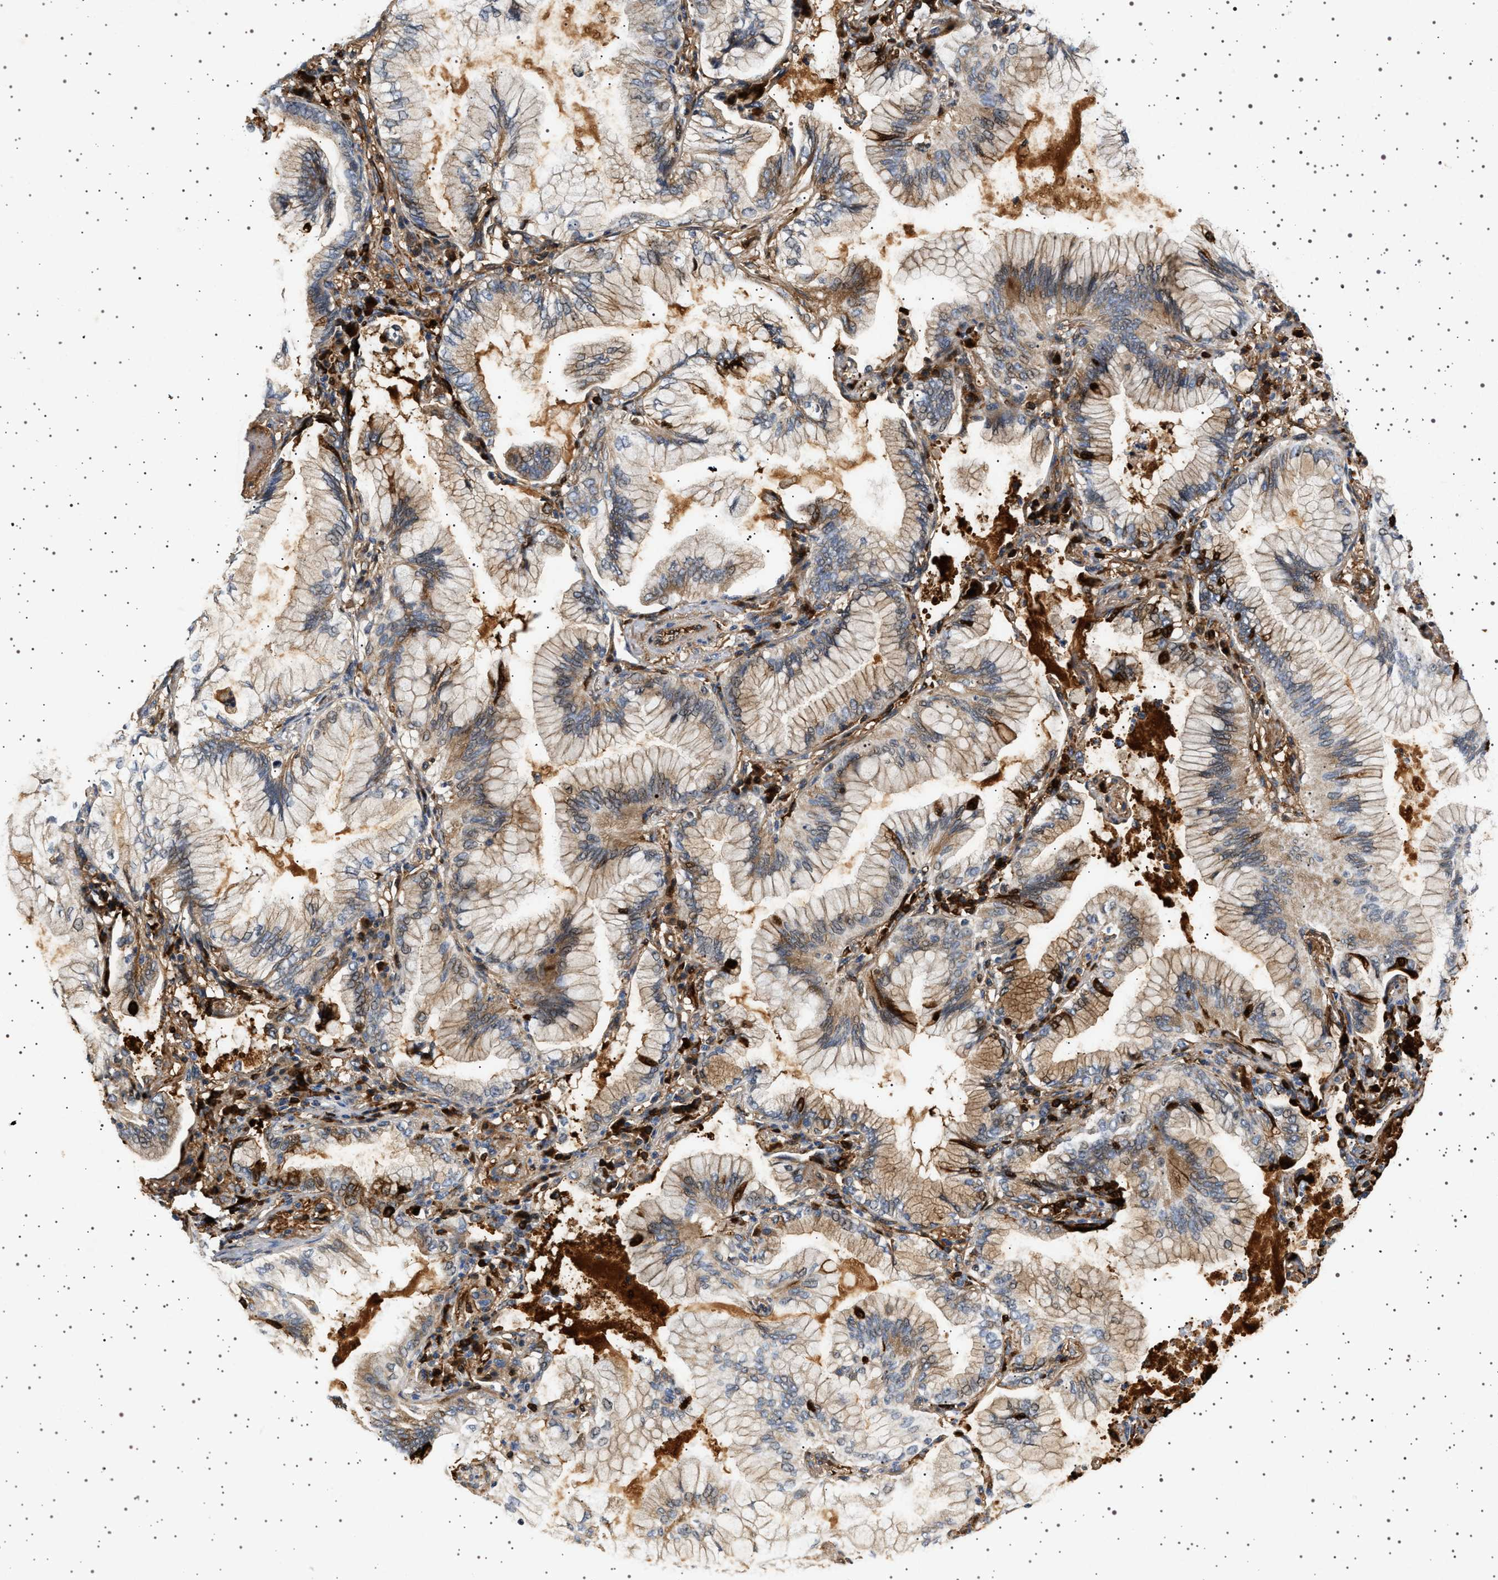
{"staining": {"intensity": "moderate", "quantity": "25%-75%", "location": "cytoplasmic/membranous"}, "tissue": "lung cancer", "cell_type": "Tumor cells", "image_type": "cancer", "snomed": [{"axis": "morphology", "description": "Adenocarcinoma, NOS"}, {"axis": "topography", "description": "Lung"}], "caption": "Adenocarcinoma (lung) was stained to show a protein in brown. There is medium levels of moderate cytoplasmic/membranous staining in about 25%-75% of tumor cells.", "gene": "FICD", "patient": {"sex": "female", "age": 70}}